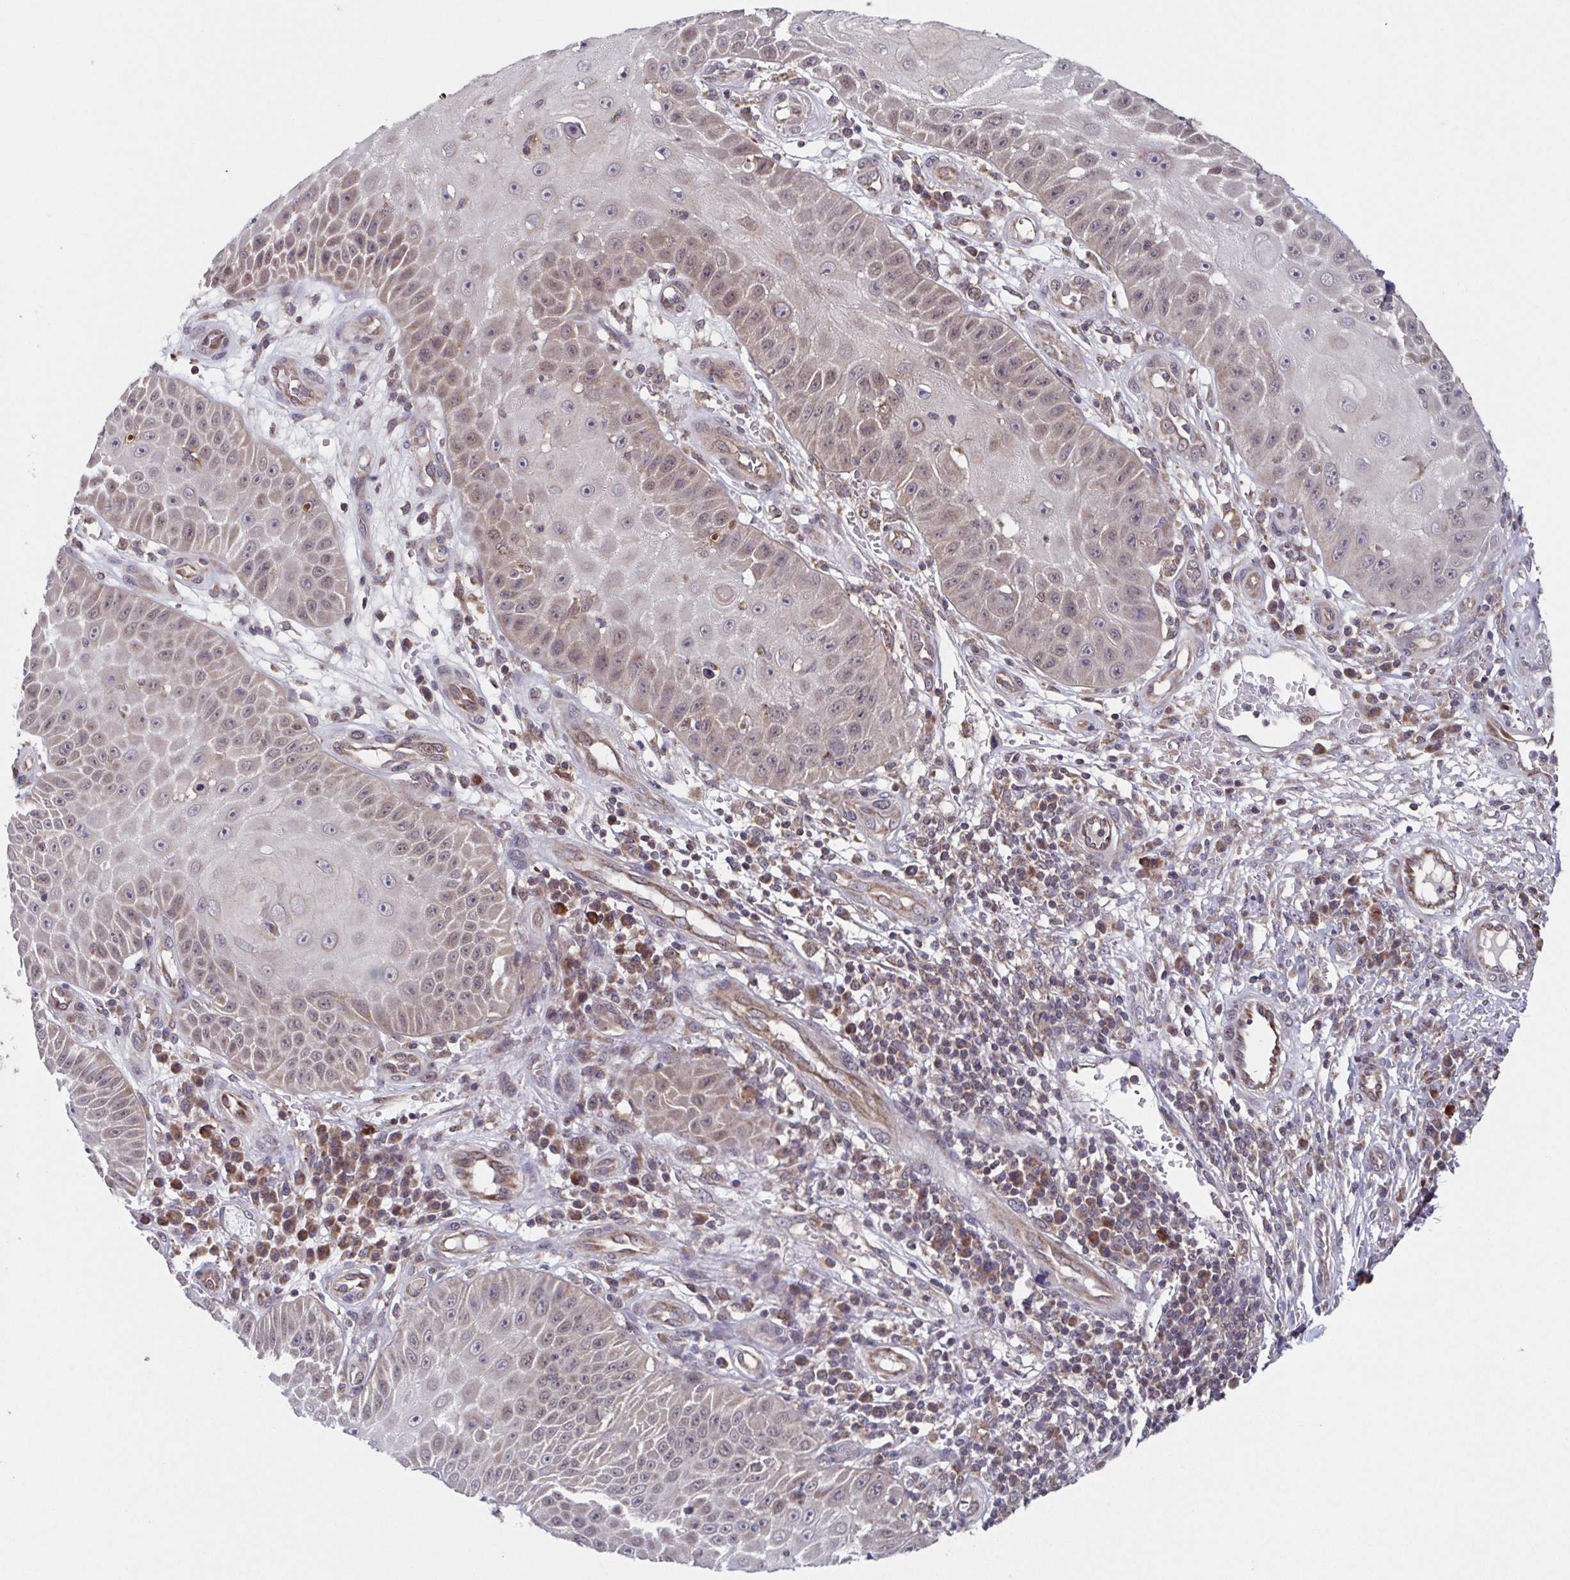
{"staining": {"intensity": "weak", "quantity": "<25%", "location": "nuclear"}, "tissue": "skin cancer", "cell_type": "Tumor cells", "image_type": "cancer", "snomed": [{"axis": "morphology", "description": "Squamous cell carcinoma, NOS"}, {"axis": "topography", "description": "Skin"}], "caption": "Skin cancer stained for a protein using immunohistochemistry (IHC) demonstrates no positivity tumor cells.", "gene": "TTC19", "patient": {"sex": "male", "age": 70}}